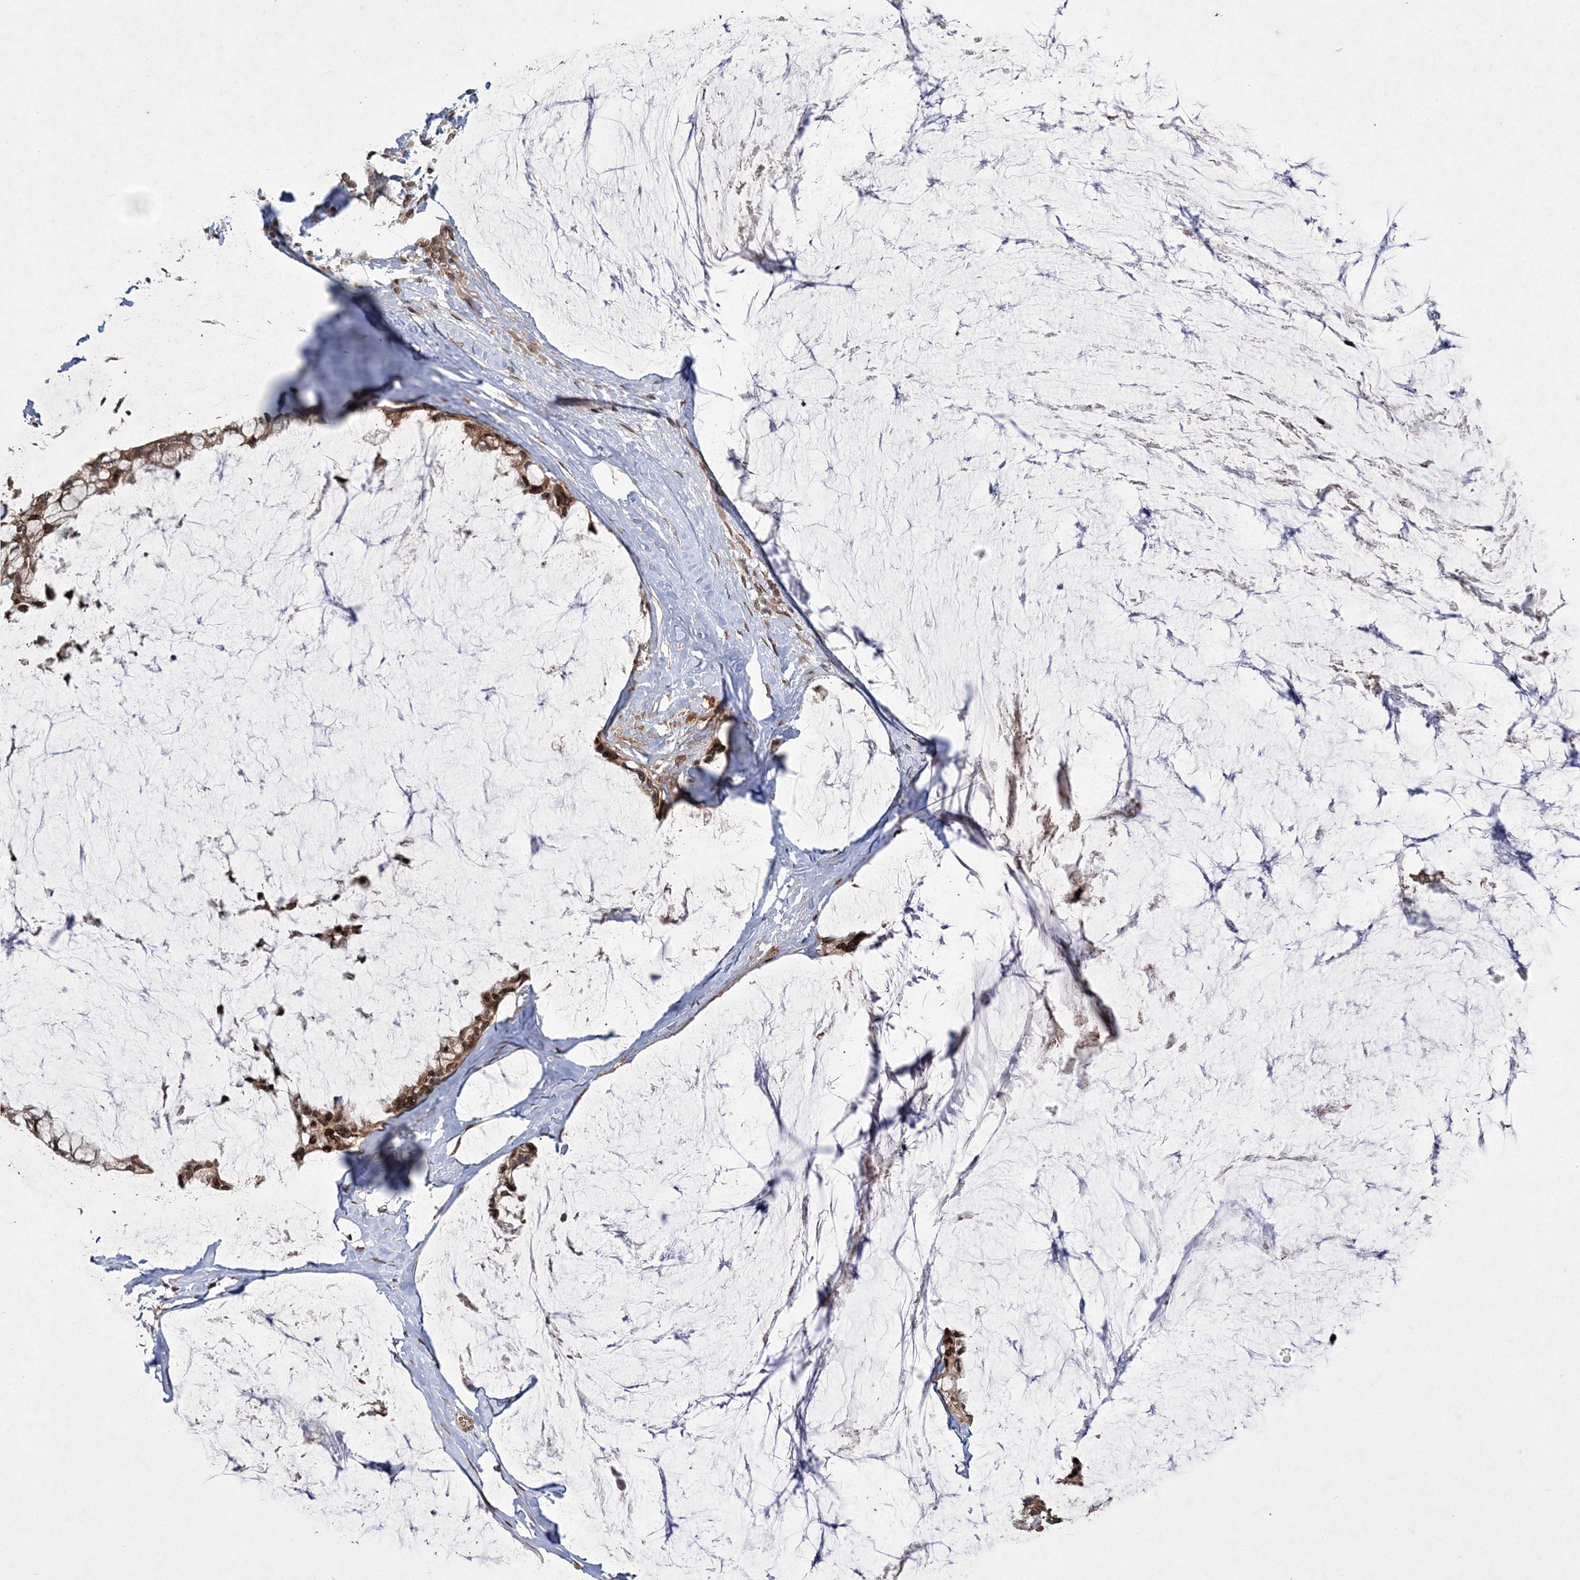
{"staining": {"intensity": "moderate", "quantity": ">75%", "location": "cytoplasmic/membranous,nuclear"}, "tissue": "ovarian cancer", "cell_type": "Tumor cells", "image_type": "cancer", "snomed": [{"axis": "morphology", "description": "Cystadenocarcinoma, mucinous, NOS"}, {"axis": "topography", "description": "Ovary"}], "caption": "An image of human ovarian cancer stained for a protein reveals moderate cytoplasmic/membranous and nuclear brown staining in tumor cells. (DAB (3,3'-diaminobenzidine) = brown stain, brightfield microscopy at high magnification).", "gene": "DNAJC27", "patient": {"sex": "female", "age": 39}}